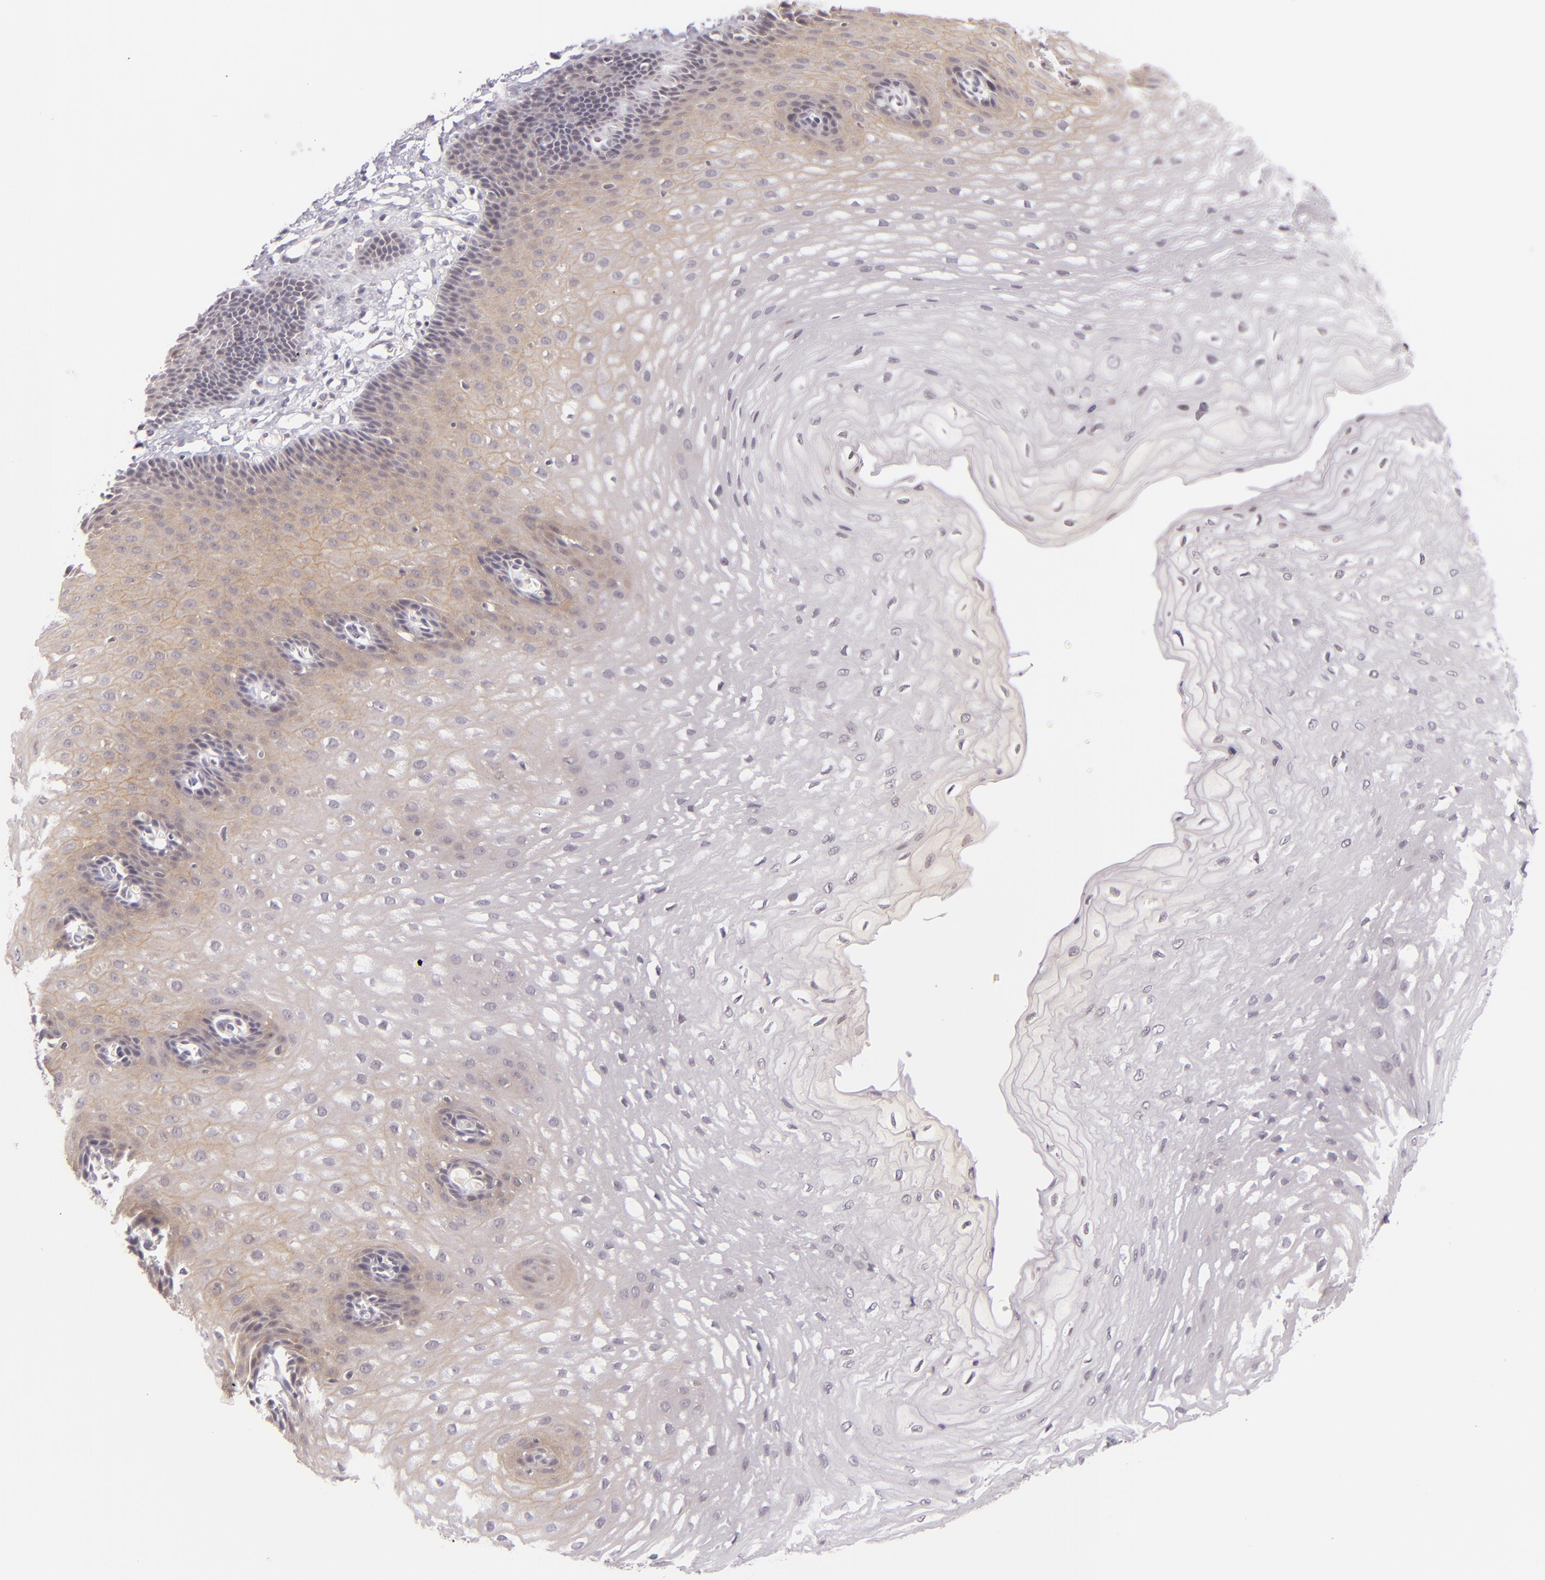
{"staining": {"intensity": "weak", "quantity": "<25%", "location": "cytoplasmic/membranous"}, "tissue": "esophagus", "cell_type": "Squamous epithelial cells", "image_type": "normal", "snomed": [{"axis": "morphology", "description": "Normal tissue, NOS"}, {"axis": "topography", "description": "Esophagus"}], "caption": "High power microscopy photomicrograph of an IHC micrograph of unremarkable esophagus, revealing no significant expression in squamous epithelial cells. (IHC, brightfield microscopy, high magnification).", "gene": "CASP8", "patient": {"sex": "male", "age": 70}}